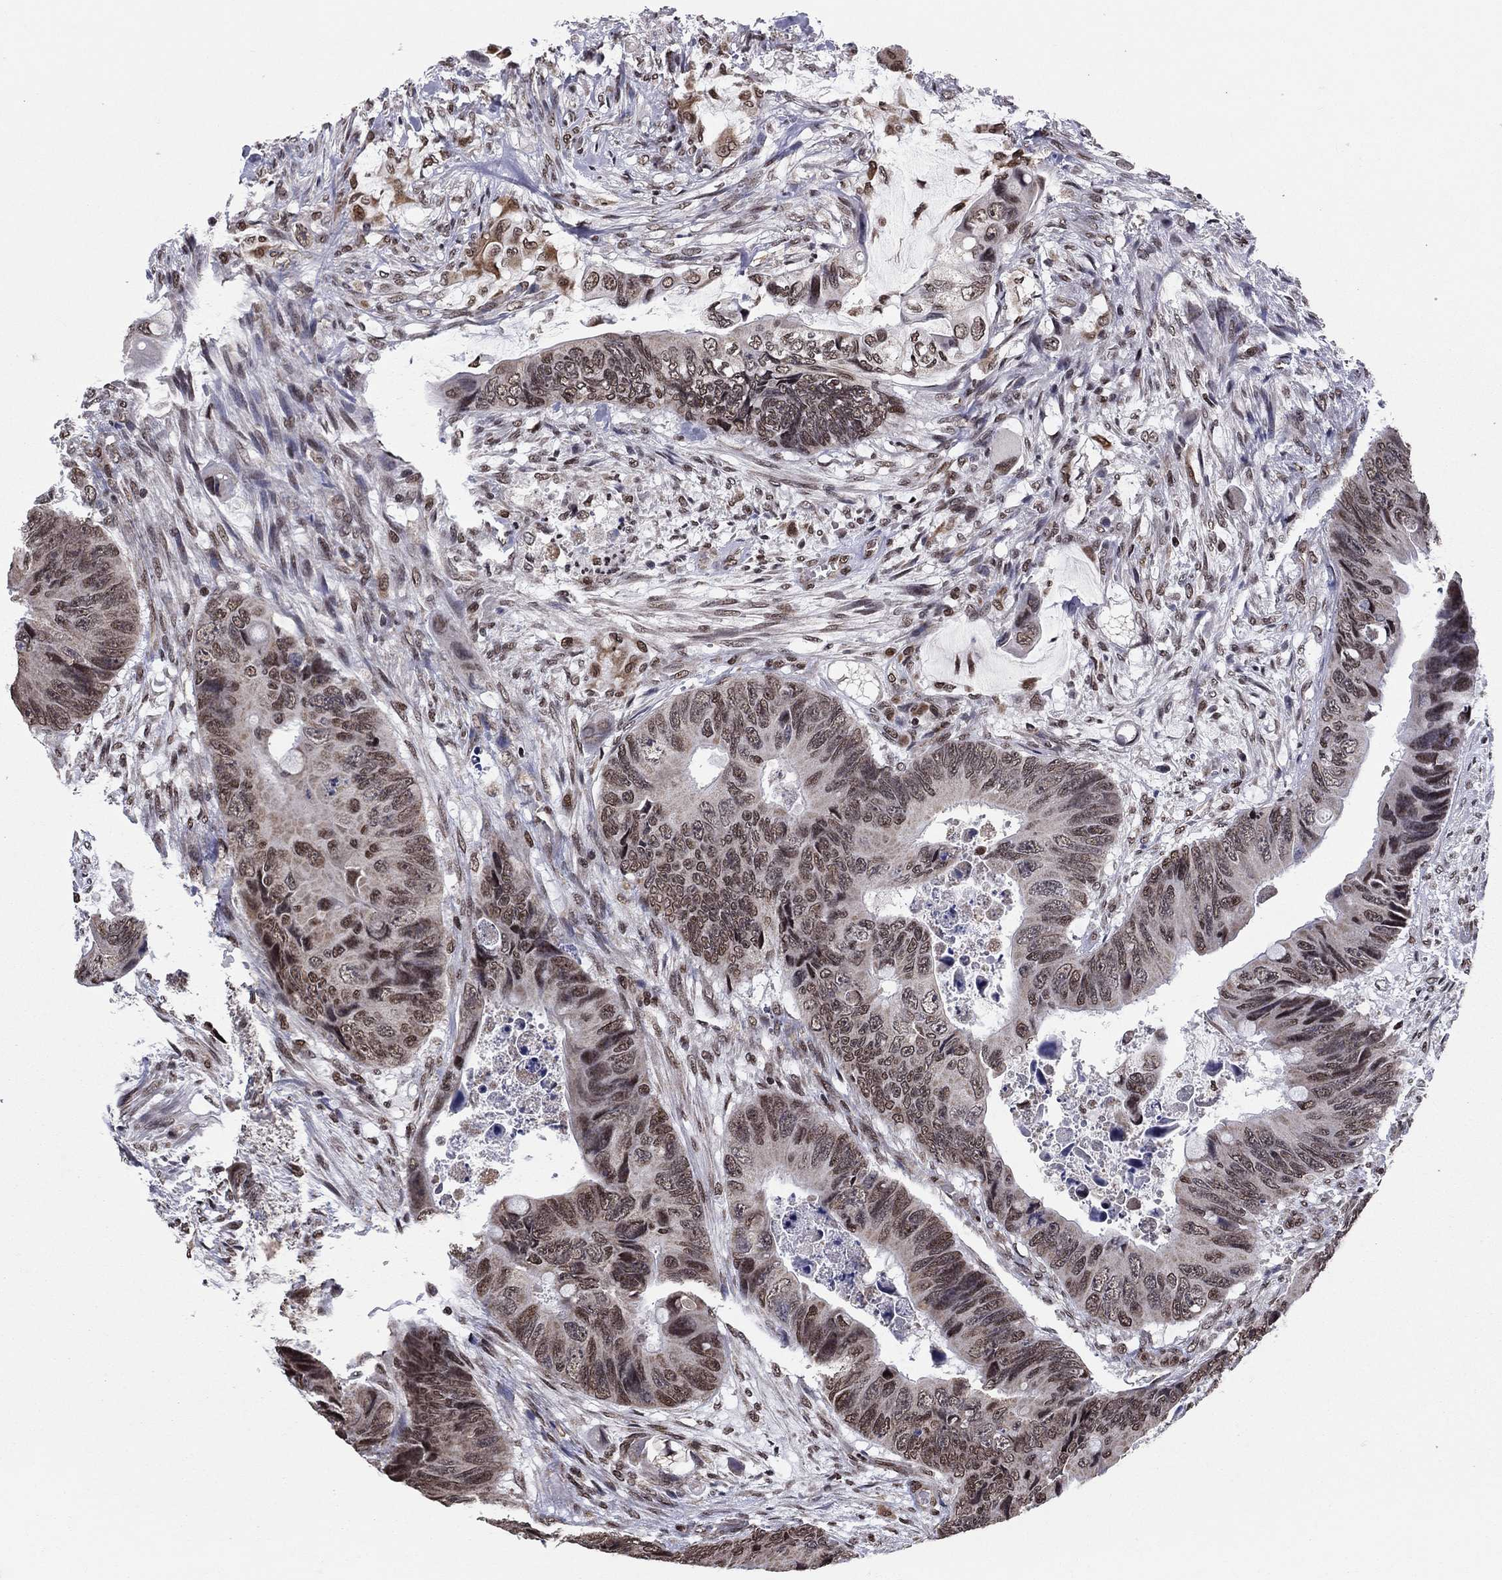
{"staining": {"intensity": "moderate", "quantity": "25%-75%", "location": "cytoplasmic/membranous,nuclear"}, "tissue": "colorectal cancer", "cell_type": "Tumor cells", "image_type": "cancer", "snomed": [{"axis": "morphology", "description": "Adenocarcinoma, NOS"}, {"axis": "topography", "description": "Rectum"}], "caption": "Adenocarcinoma (colorectal) stained for a protein demonstrates moderate cytoplasmic/membranous and nuclear positivity in tumor cells. The staining was performed using DAB, with brown indicating positive protein expression. Nuclei are stained blue with hematoxylin.", "gene": "N4BP2", "patient": {"sex": "male", "age": 63}}